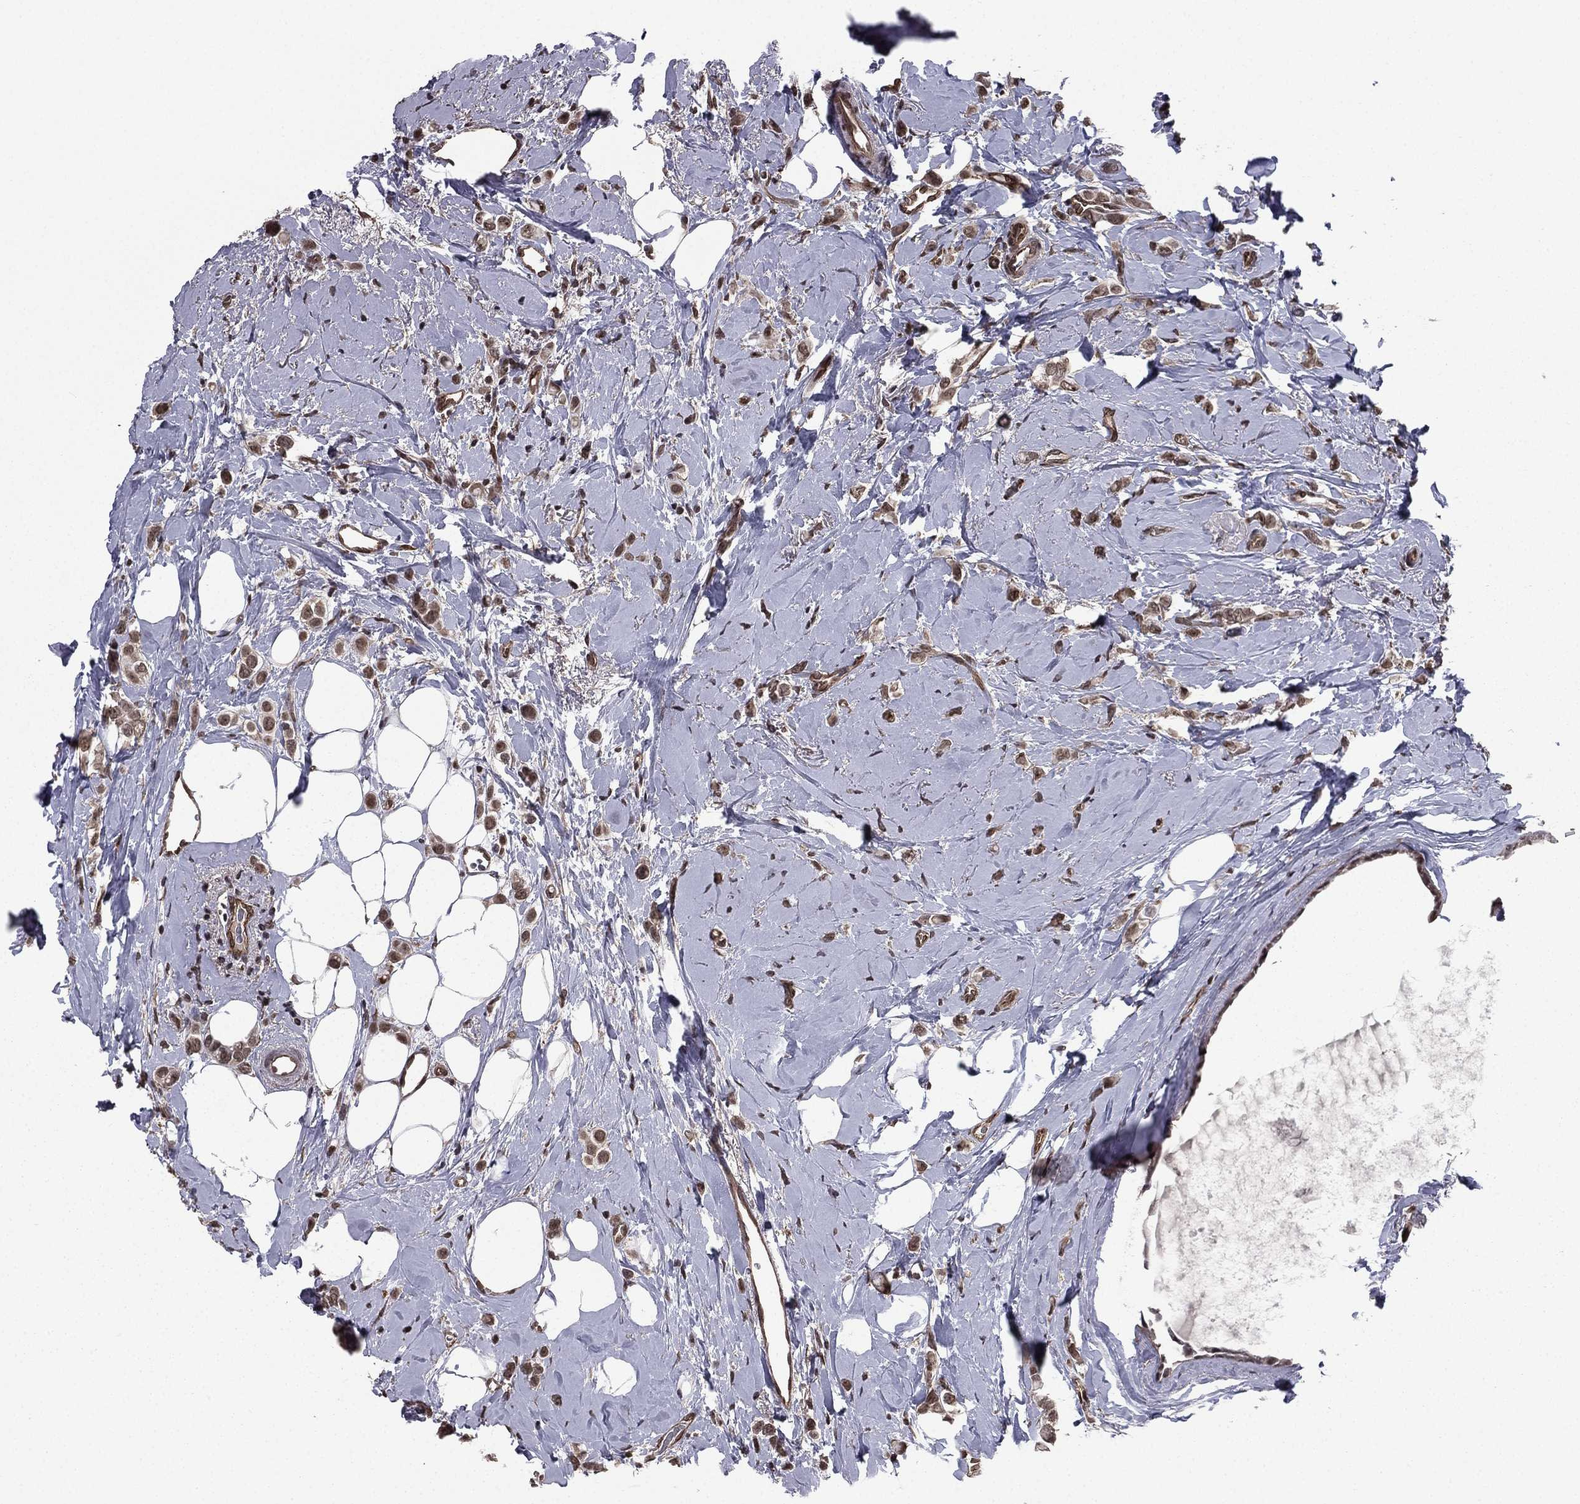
{"staining": {"intensity": "moderate", "quantity": "25%-75%", "location": "nuclear"}, "tissue": "breast cancer", "cell_type": "Tumor cells", "image_type": "cancer", "snomed": [{"axis": "morphology", "description": "Lobular carcinoma"}, {"axis": "topography", "description": "Breast"}], "caption": "High-magnification brightfield microscopy of breast cancer stained with DAB (brown) and counterstained with hematoxylin (blue). tumor cells exhibit moderate nuclear positivity is seen in approximately25%-75% of cells.", "gene": "RARB", "patient": {"sex": "female", "age": 66}}